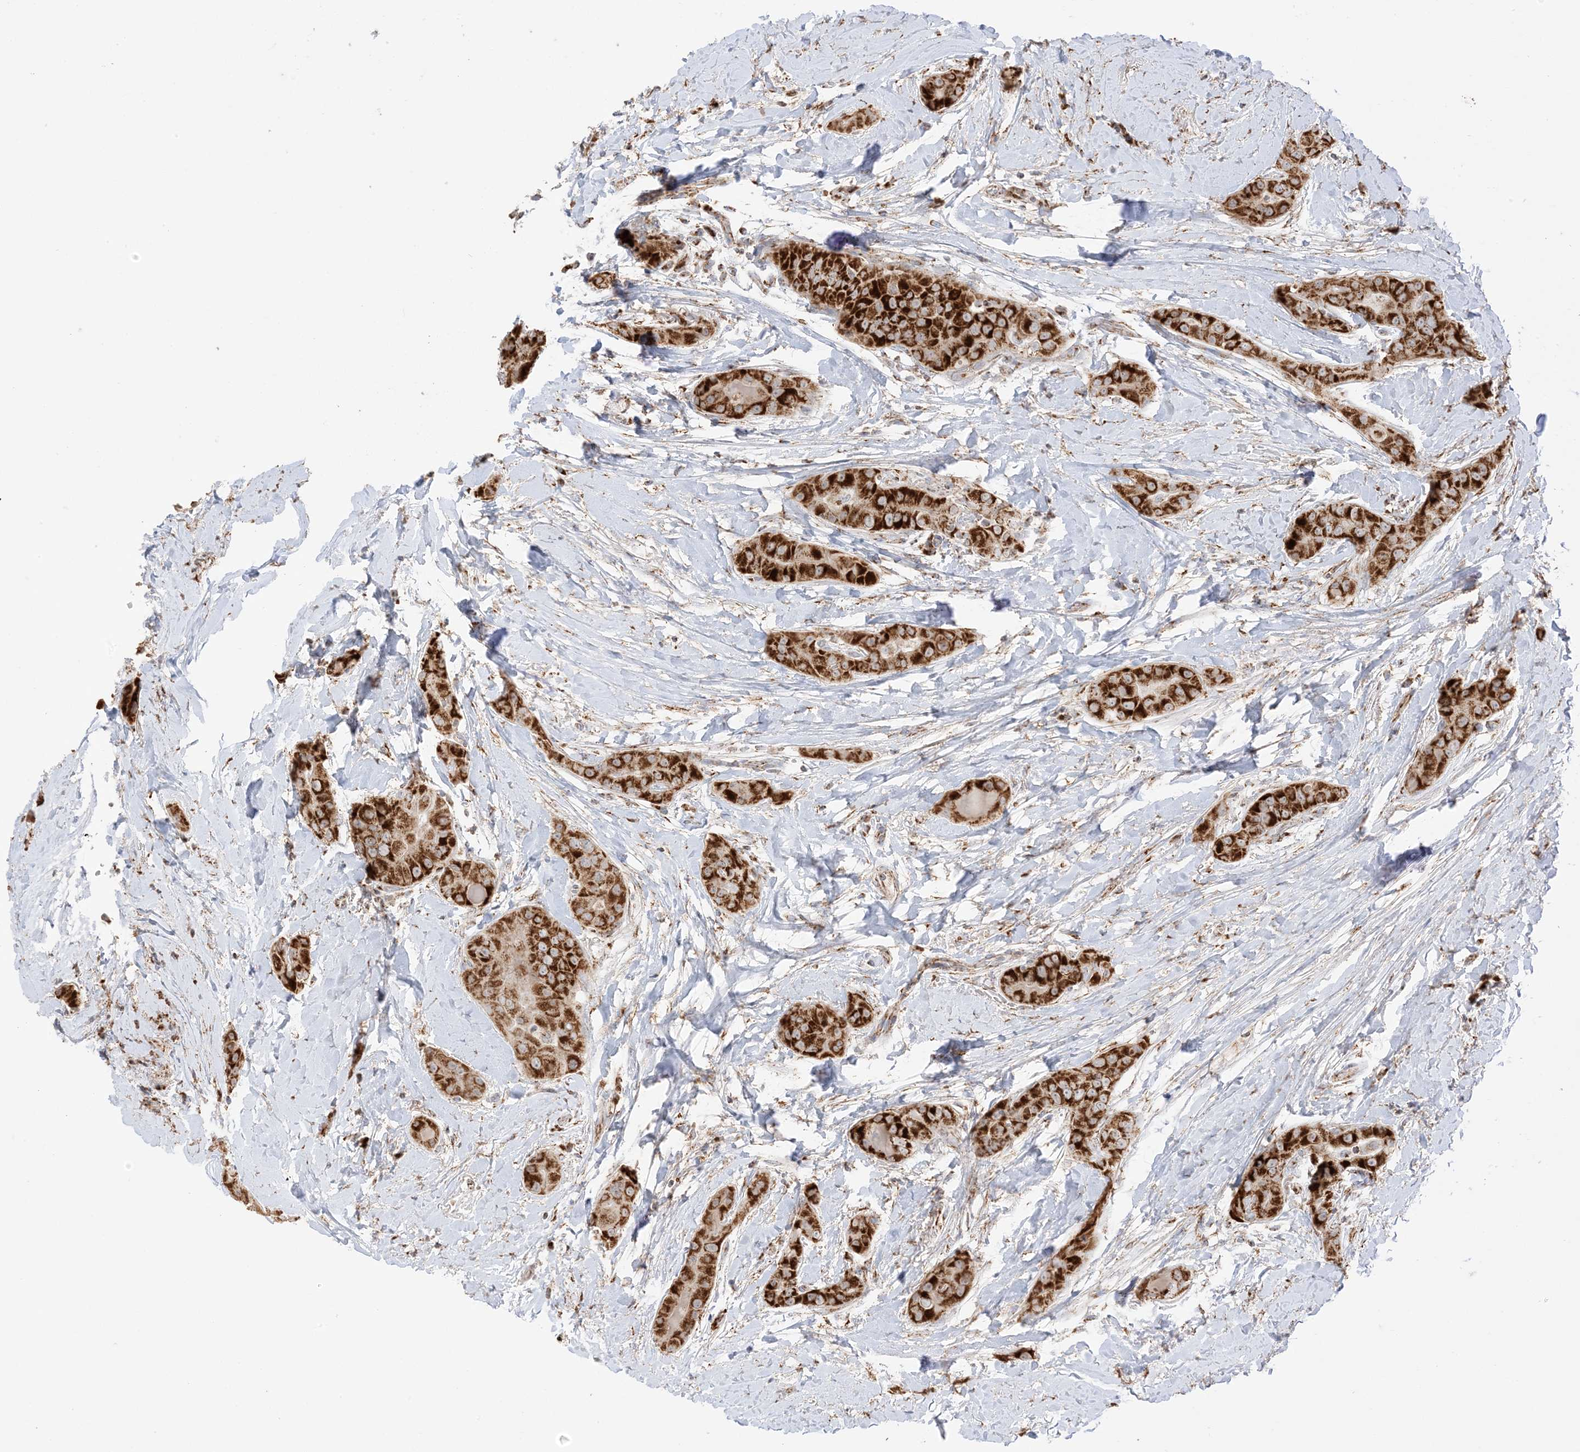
{"staining": {"intensity": "strong", "quantity": ">75%", "location": "cytoplasmic/membranous"}, "tissue": "thyroid cancer", "cell_type": "Tumor cells", "image_type": "cancer", "snomed": [{"axis": "morphology", "description": "Papillary adenocarcinoma, NOS"}, {"axis": "topography", "description": "Thyroid gland"}], "caption": "Strong cytoplasmic/membranous protein positivity is identified in about >75% of tumor cells in thyroid cancer (papillary adenocarcinoma).", "gene": "SLC25A12", "patient": {"sex": "male", "age": 33}}